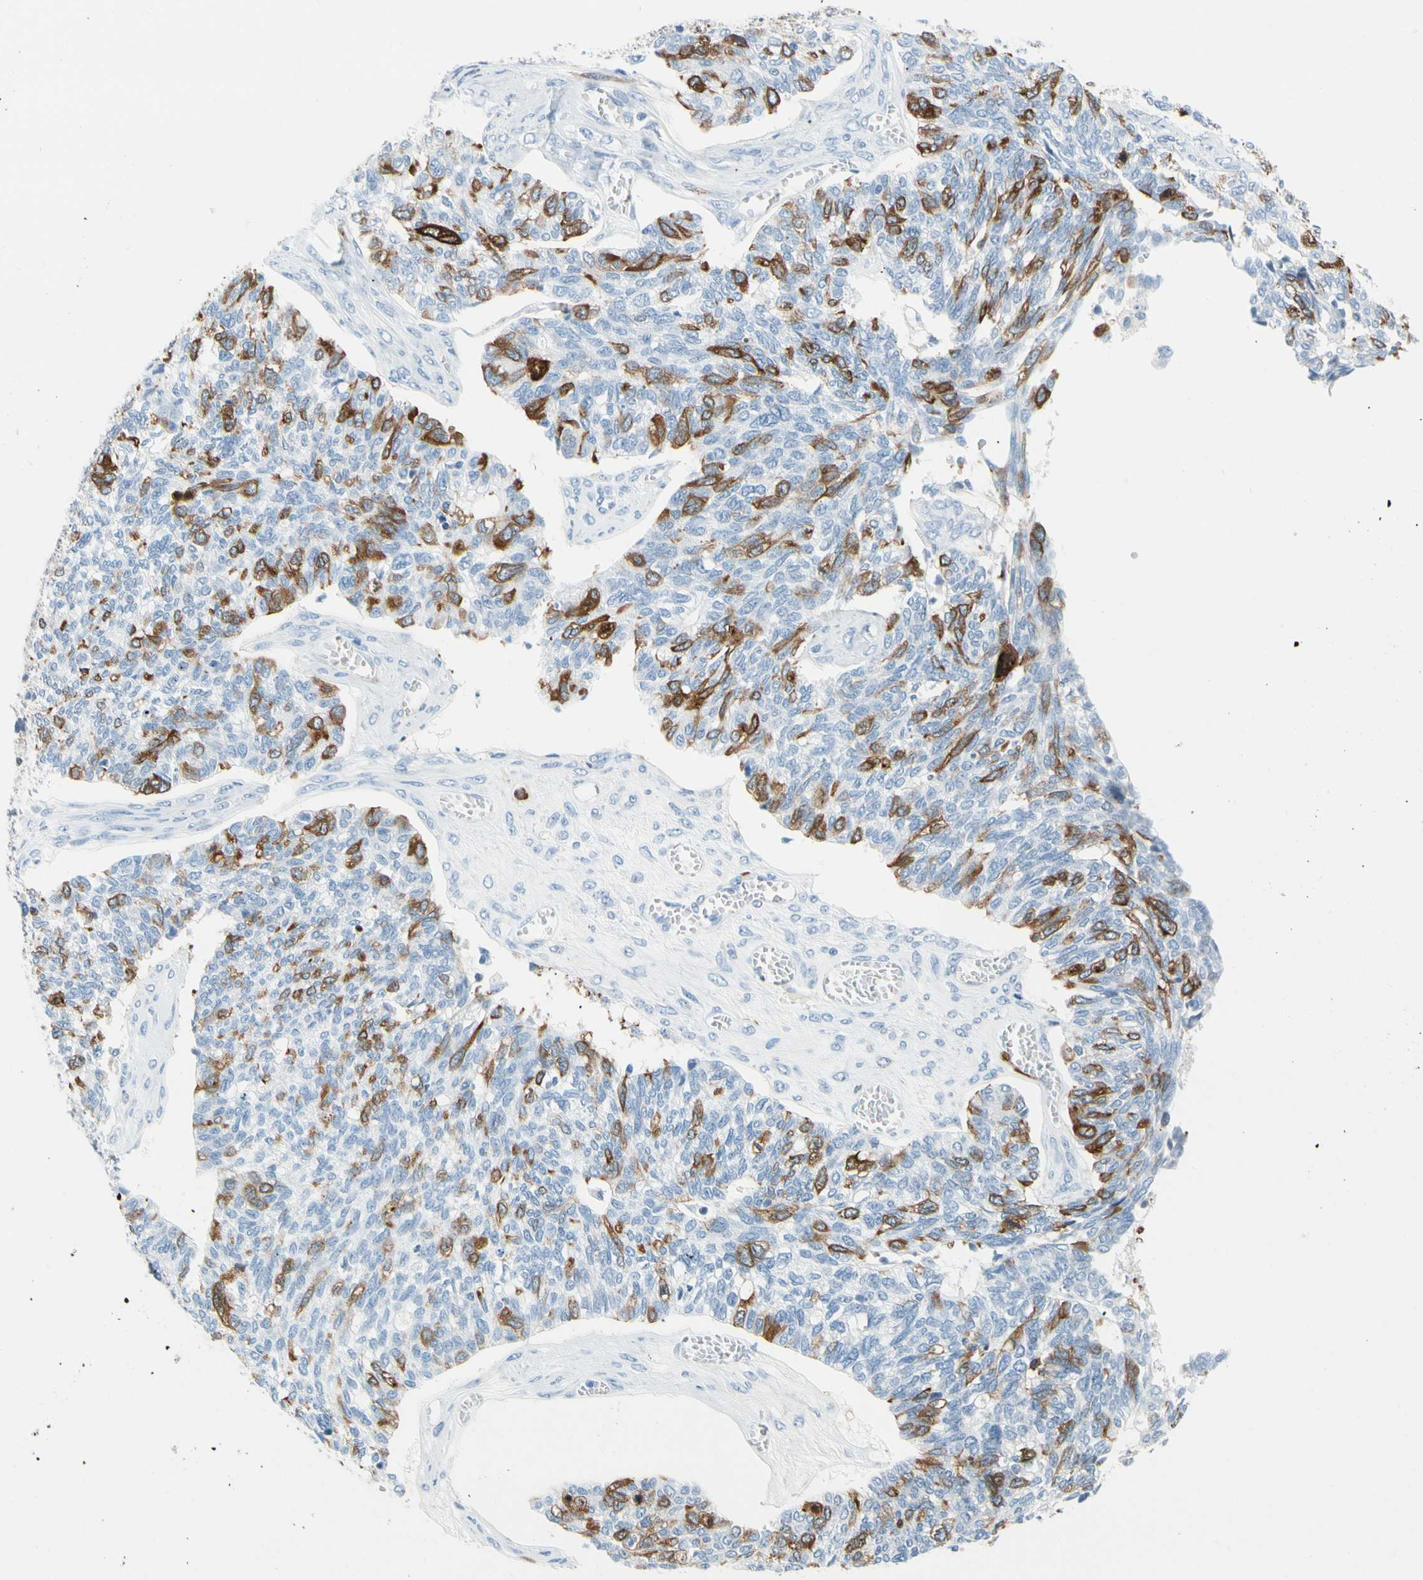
{"staining": {"intensity": "moderate", "quantity": "25%-75%", "location": "cytoplasmic/membranous"}, "tissue": "ovarian cancer", "cell_type": "Tumor cells", "image_type": "cancer", "snomed": [{"axis": "morphology", "description": "Cystadenocarcinoma, serous, NOS"}, {"axis": "topography", "description": "Ovary"}], "caption": "Human ovarian cancer (serous cystadenocarcinoma) stained with a protein marker reveals moderate staining in tumor cells.", "gene": "TACC3", "patient": {"sex": "female", "age": 79}}